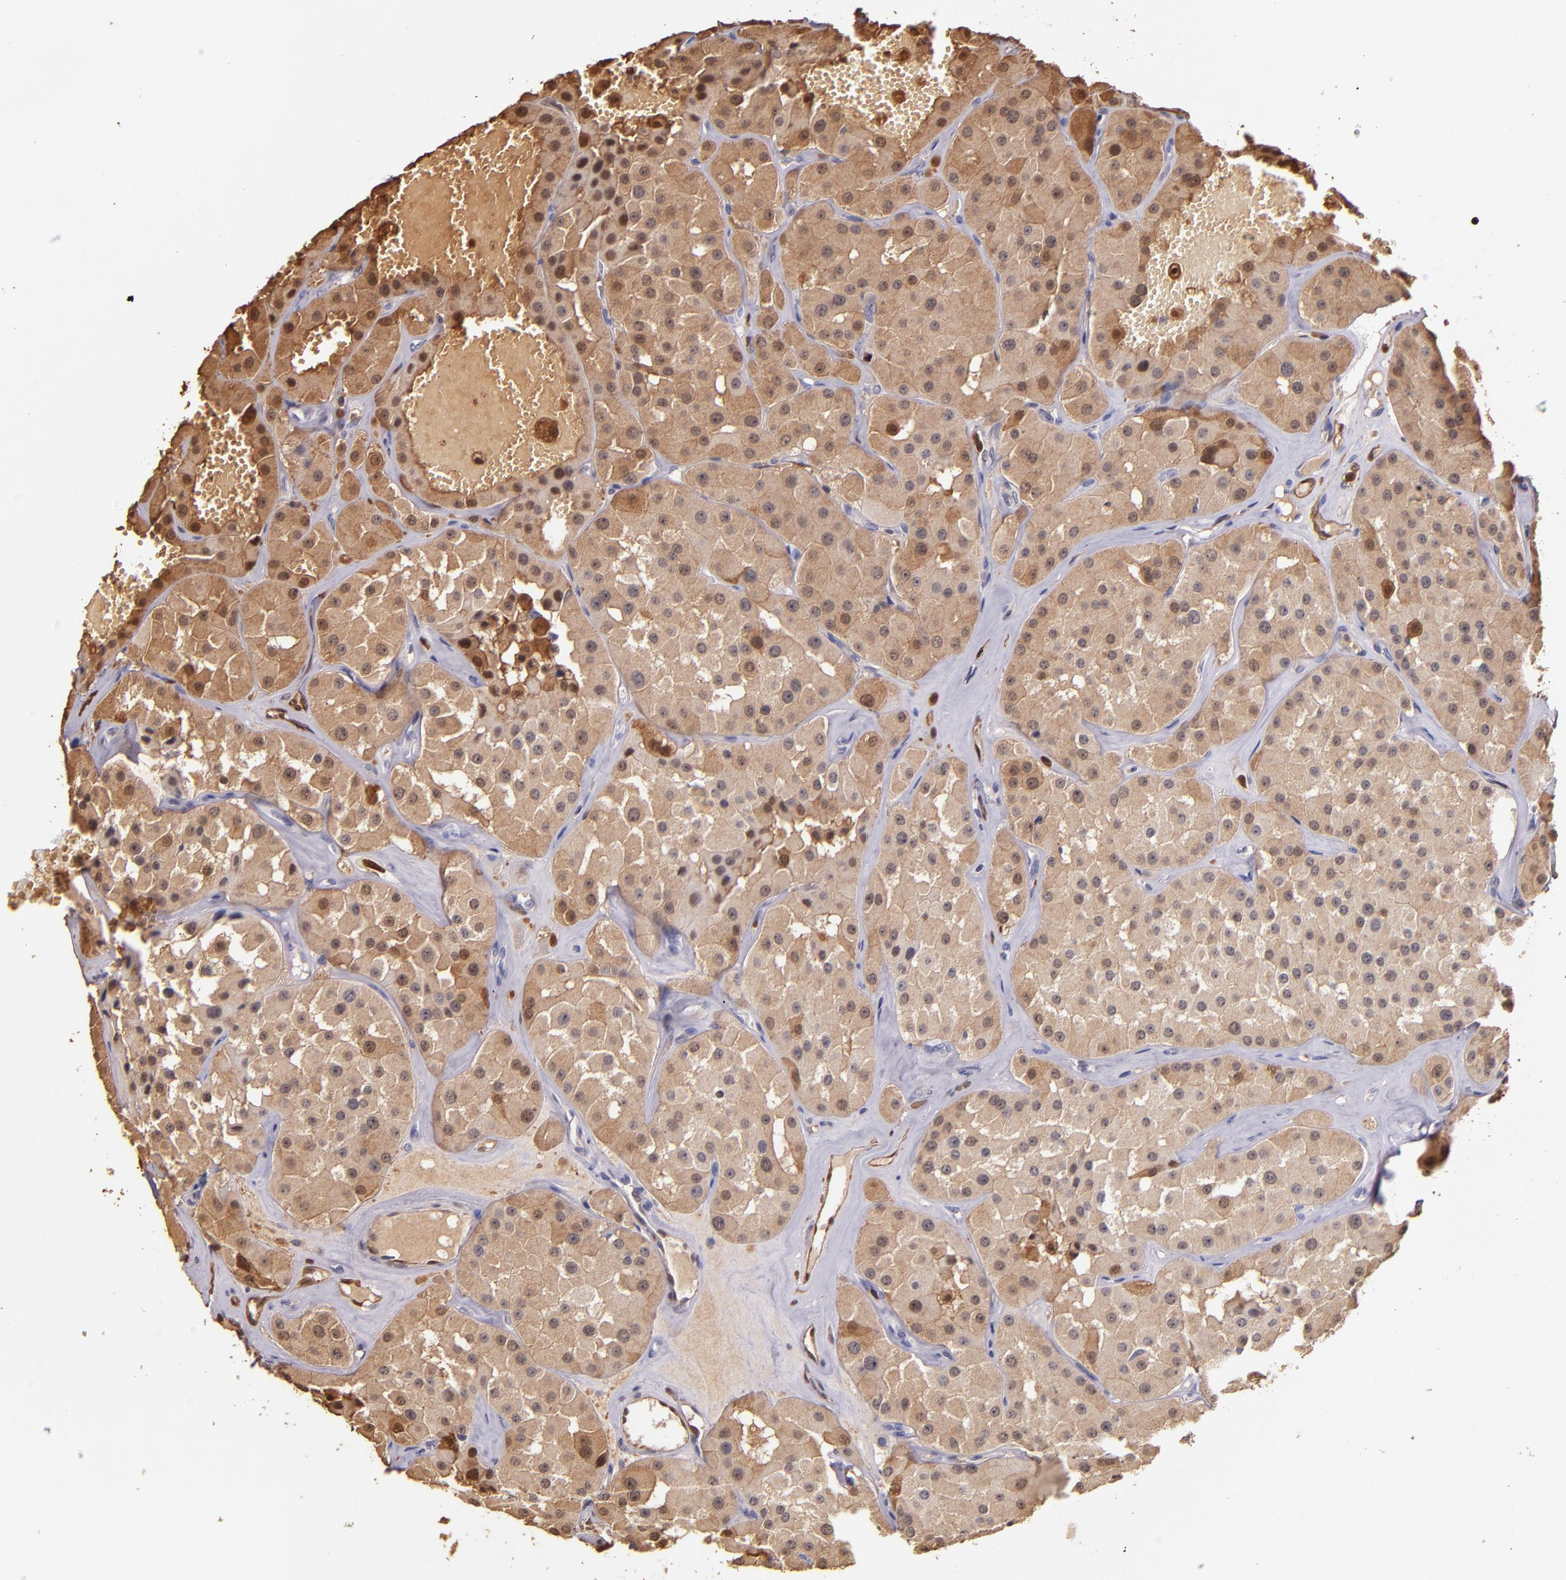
{"staining": {"intensity": "moderate", "quantity": ">75%", "location": "cytoplasmic/membranous"}, "tissue": "renal cancer", "cell_type": "Tumor cells", "image_type": "cancer", "snomed": [{"axis": "morphology", "description": "Adenocarcinoma, uncertain malignant potential"}, {"axis": "topography", "description": "Kidney"}], "caption": "A medium amount of moderate cytoplasmic/membranous staining is seen in about >75% of tumor cells in adenocarcinoma,  uncertain malignant potential (renal) tissue.", "gene": "S100A6", "patient": {"sex": "male", "age": 63}}